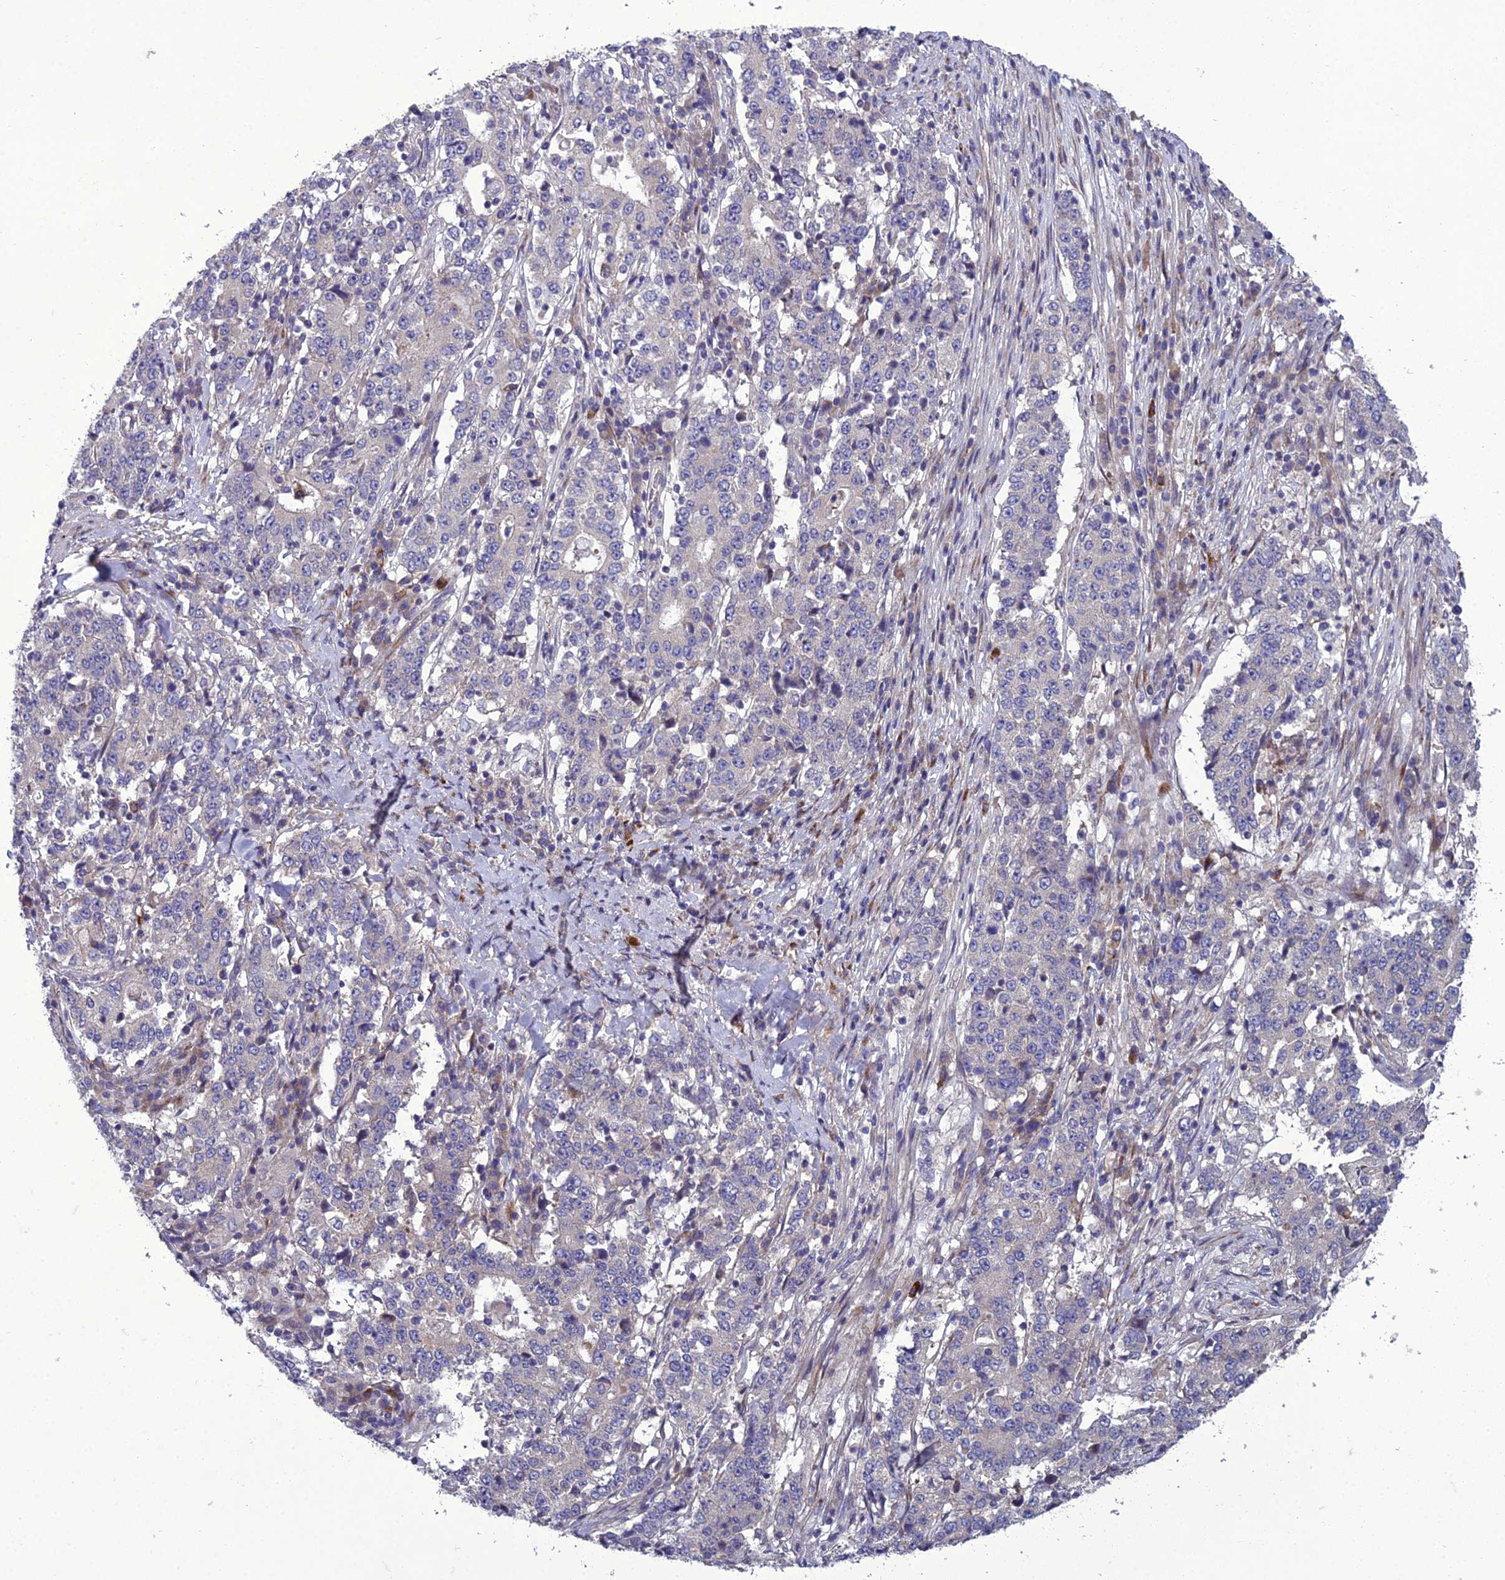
{"staining": {"intensity": "negative", "quantity": "none", "location": "none"}, "tissue": "stomach cancer", "cell_type": "Tumor cells", "image_type": "cancer", "snomed": [{"axis": "morphology", "description": "Adenocarcinoma, NOS"}, {"axis": "topography", "description": "Stomach"}], "caption": "High magnification brightfield microscopy of adenocarcinoma (stomach) stained with DAB (brown) and counterstained with hematoxylin (blue): tumor cells show no significant staining. (DAB (3,3'-diaminobenzidine) IHC visualized using brightfield microscopy, high magnification).", "gene": "ADIPOR2", "patient": {"sex": "male", "age": 59}}